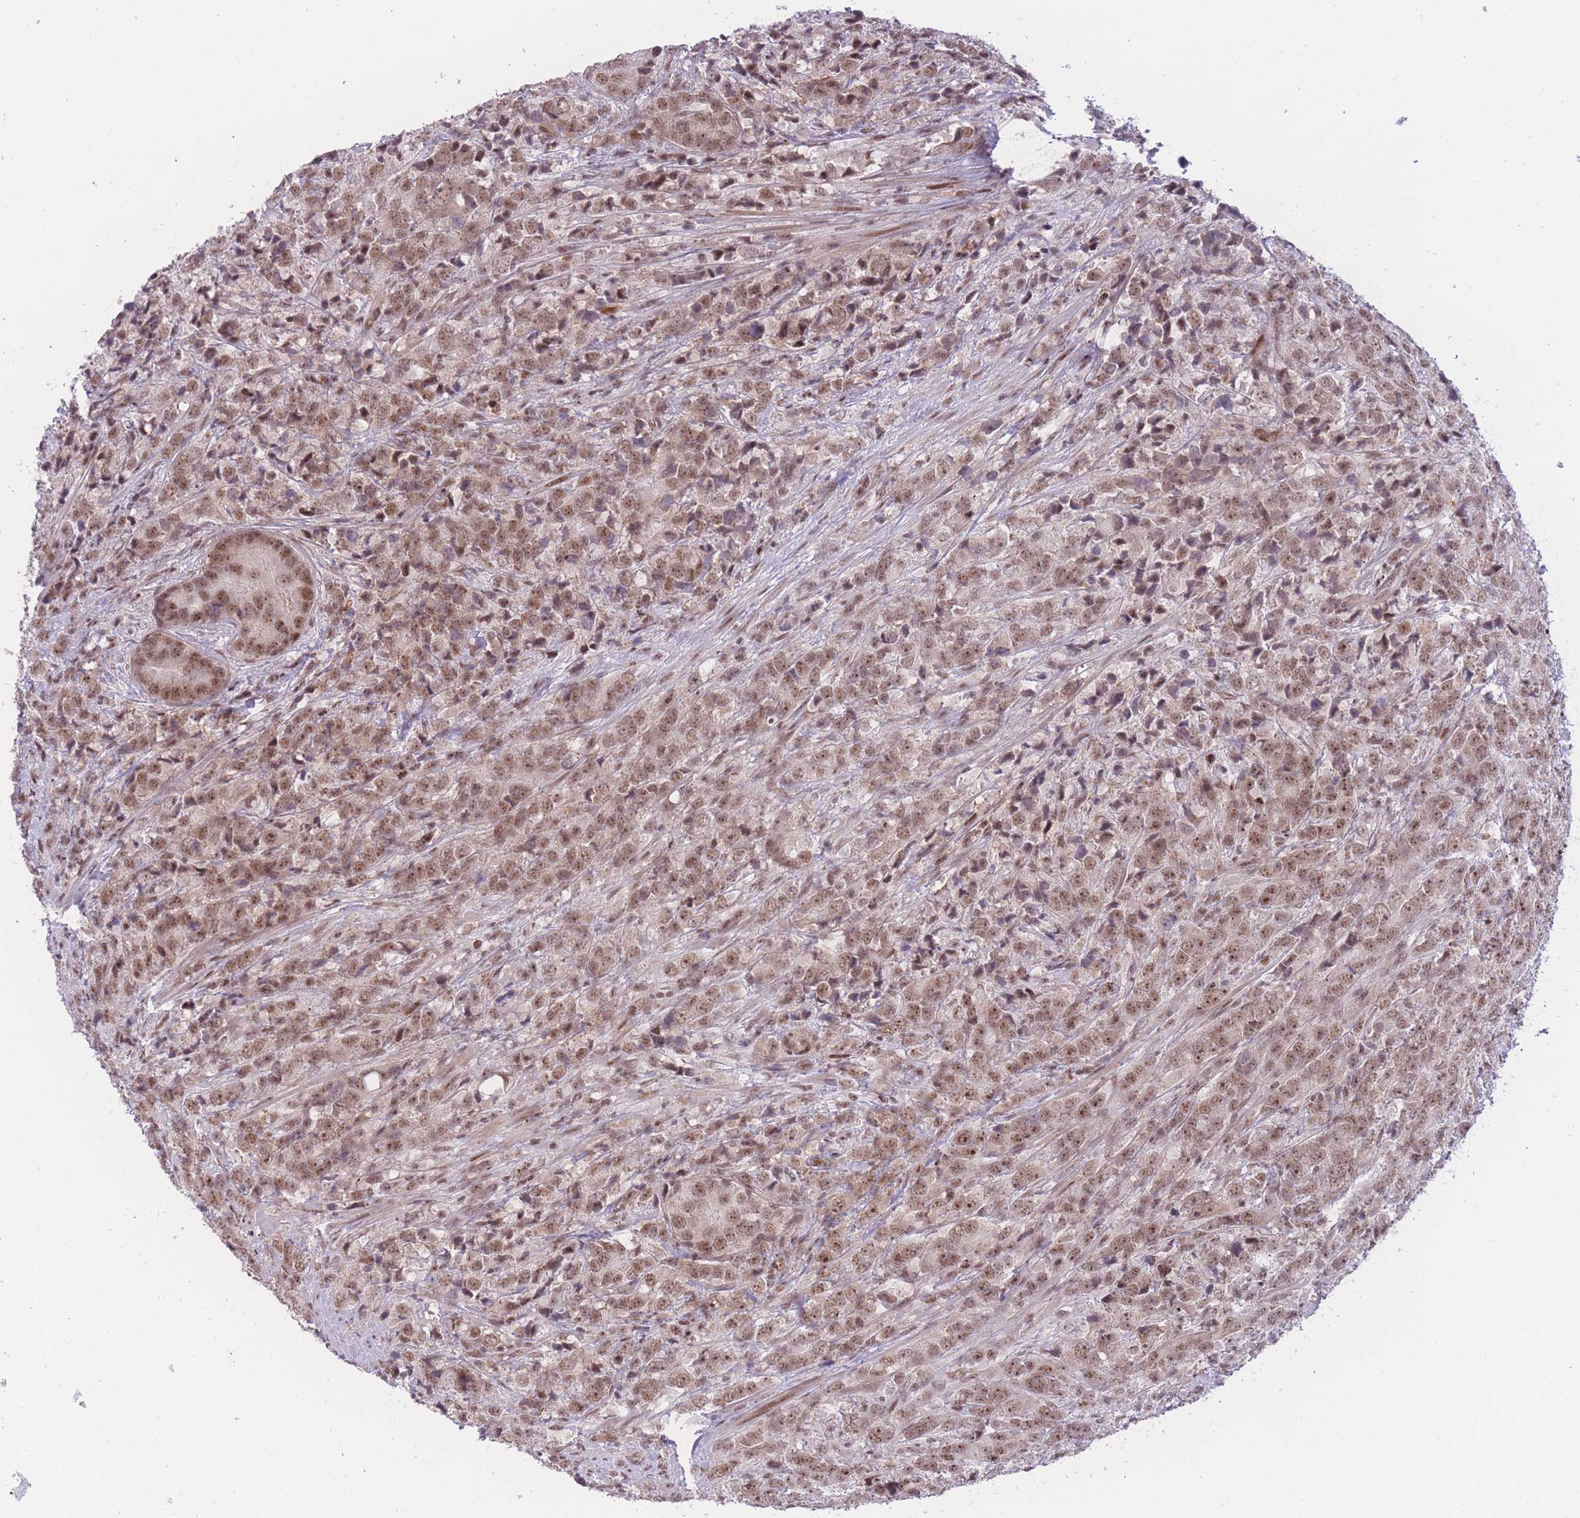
{"staining": {"intensity": "moderate", "quantity": ">75%", "location": "nuclear"}, "tissue": "prostate cancer", "cell_type": "Tumor cells", "image_type": "cancer", "snomed": [{"axis": "morphology", "description": "Adenocarcinoma, High grade"}, {"axis": "topography", "description": "Prostate"}], "caption": "Immunohistochemistry (IHC) histopathology image of prostate cancer (adenocarcinoma (high-grade)) stained for a protein (brown), which shows medium levels of moderate nuclear staining in about >75% of tumor cells.", "gene": "PCIF1", "patient": {"sex": "male", "age": 62}}